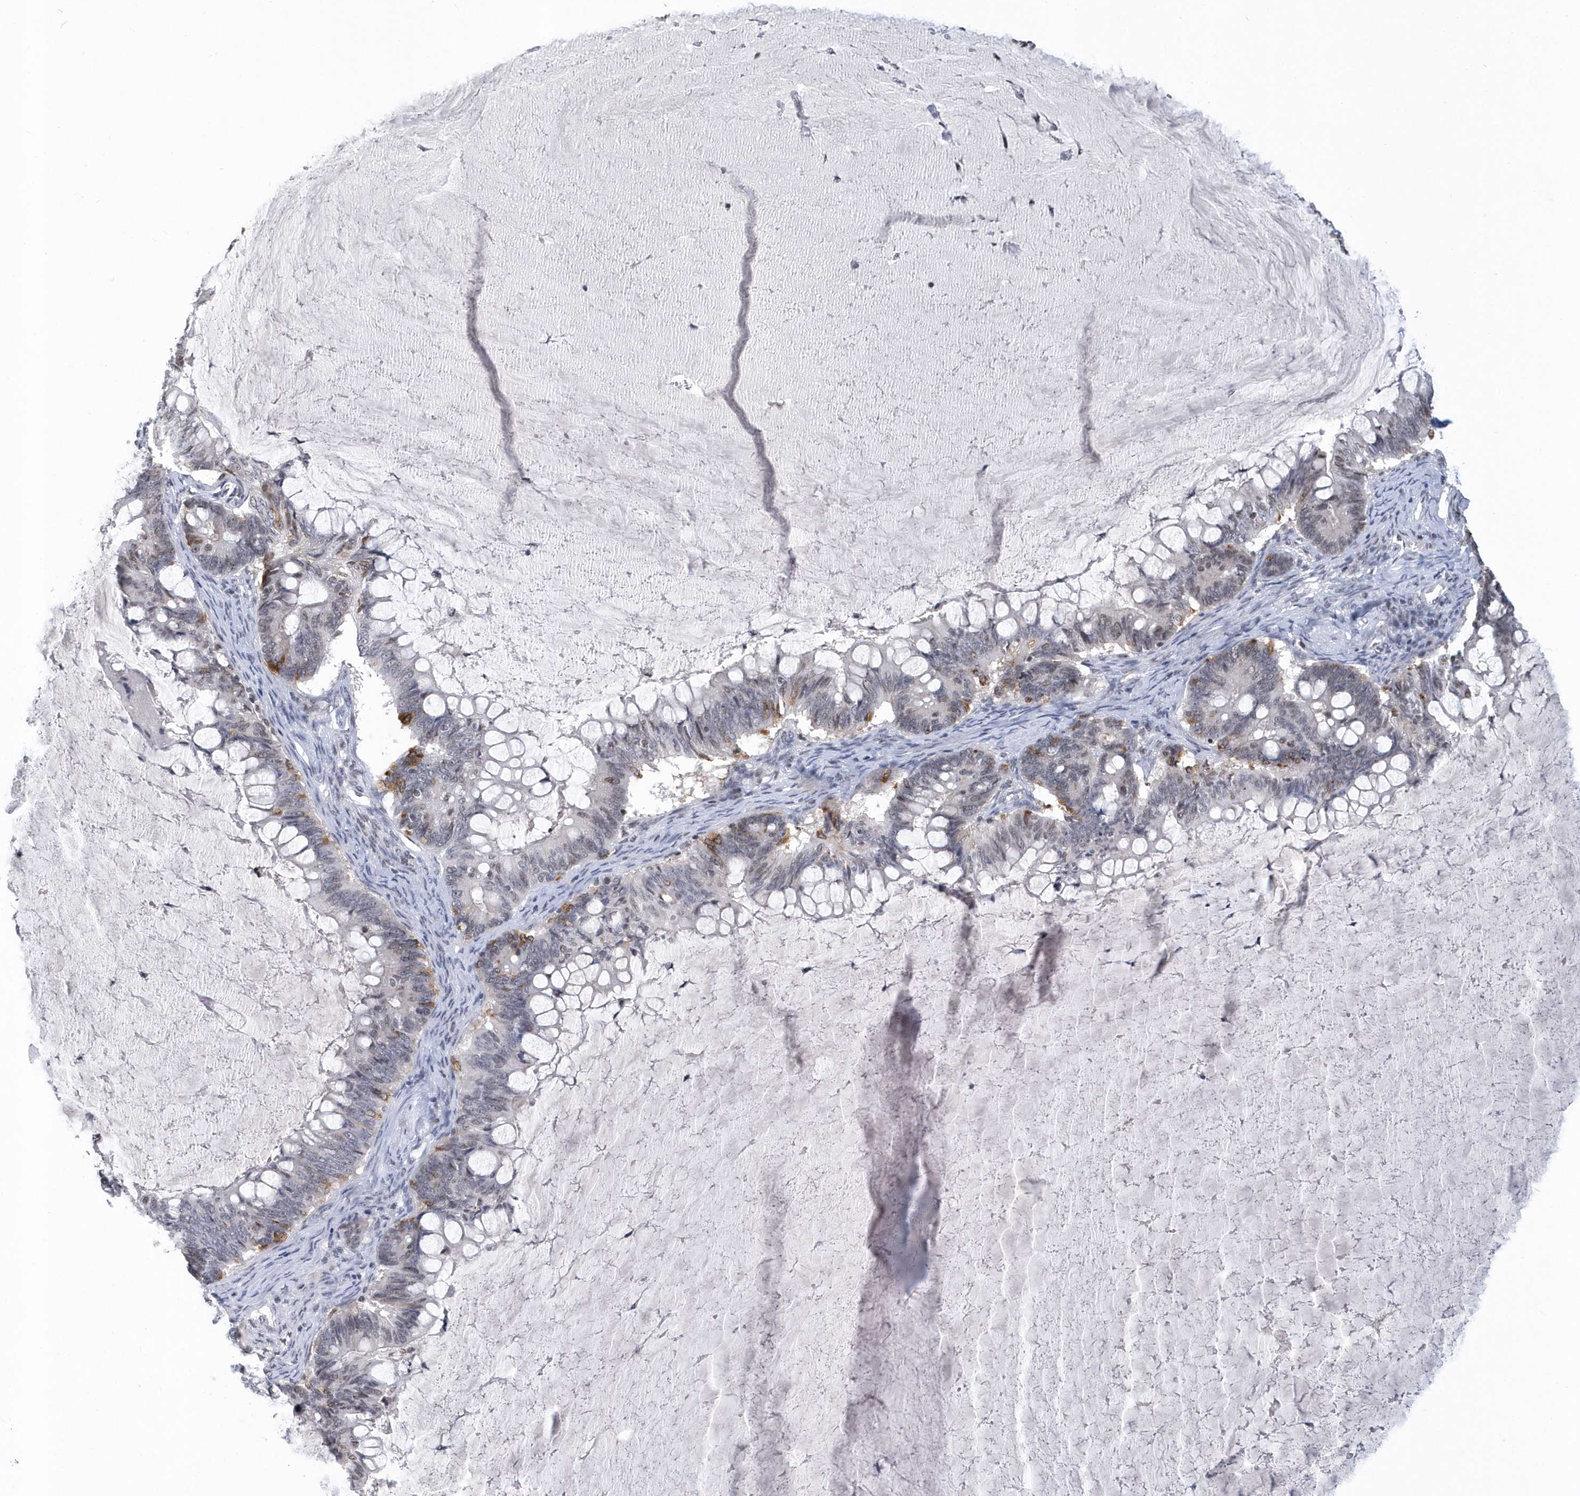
{"staining": {"intensity": "moderate", "quantity": "<25%", "location": "cytoplasmic/membranous"}, "tissue": "ovarian cancer", "cell_type": "Tumor cells", "image_type": "cancer", "snomed": [{"axis": "morphology", "description": "Cystadenocarcinoma, mucinous, NOS"}, {"axis": "topography", "description": "Ovary"}], "caption": "High-magnification brightfield microscopy of ovarian cancer (mucinous cystadenocarcinoma) stained with DAB (3,3'-diaminobenzidine) (brown) and counterstained with hematoxylin (blue). tumor cells exhibit moderate cytoplasmic/membranous expression is appreciated in approximately<25% of cells.", "gene": "VWA5B2", "patient": {"sex": "female", "age": 61}}